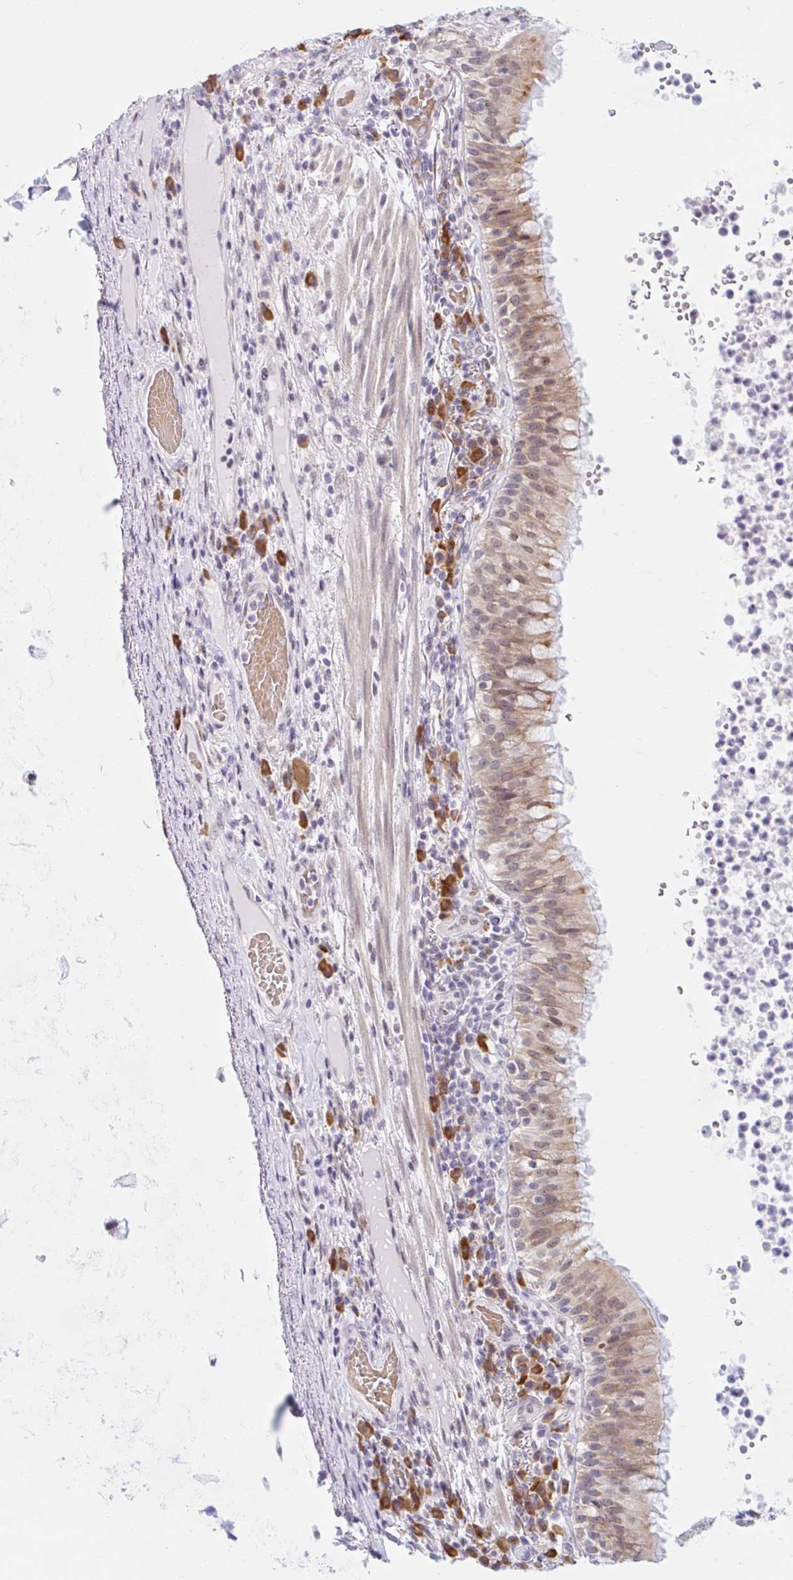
{"staining": {"intensity": "moderate", "quantity": ">75%", "location": "cytoplasmic/membranous"}, "tissue": "bronchus", "cell_type": "Respiratory epithelial cells", "image_type": "normal", "snomed": [{"axis": "morphology", "description": "Normal tissue, NOS"}, {"axis": "topography", "description": "Cartilage tissue"}, {"axis": "topography", "description": "Bronchus"}], "caption": "This image shows IHC staining of benign human bronchus, with medium moderate cytoplasmic/membranous expression in approximately >75% of respiratory epithelial cells.", "gene": "SRSF10", "patient": {"sex": "male", "age": 56}}